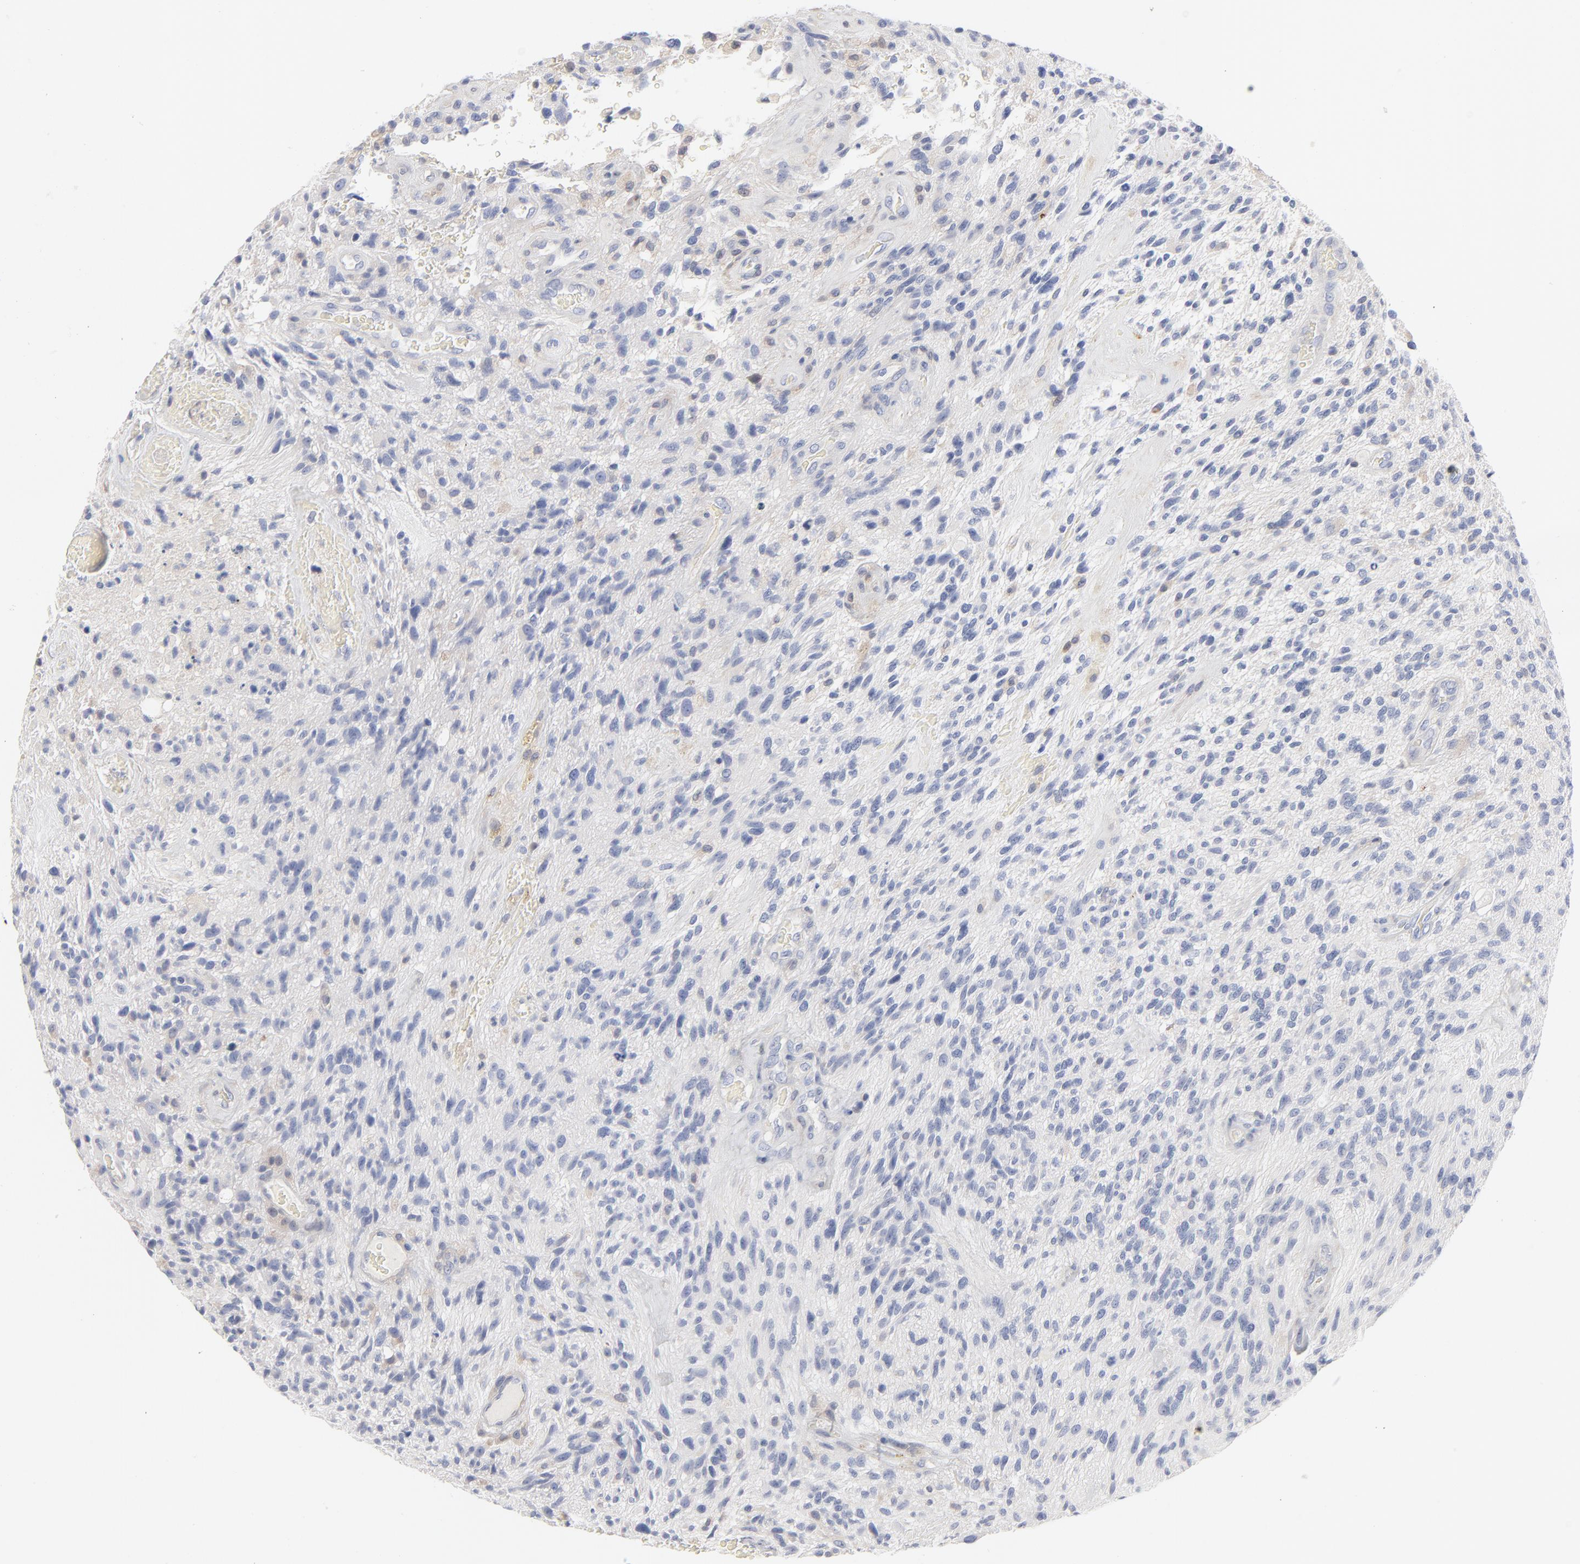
{"staining": {"intensity": "negative", "quantity": "none", "location": "none"}, "tissue": "glioma", "cell_type": "Tumor cells", "image_type": "cancer", "snomed": [{"axis": "morphology", "description": "Normal tissue, NOS"}, {"axis": "morphology", "description": "Glioma, malignant, High grade"}, {"axis": "topography", "description": "Cerebral cortex"}], "caption": "Tumor cells are negative for protein expression in human glioma.", "gene": "ARRB1", "patient": {"sex": "male", "age": 75}}